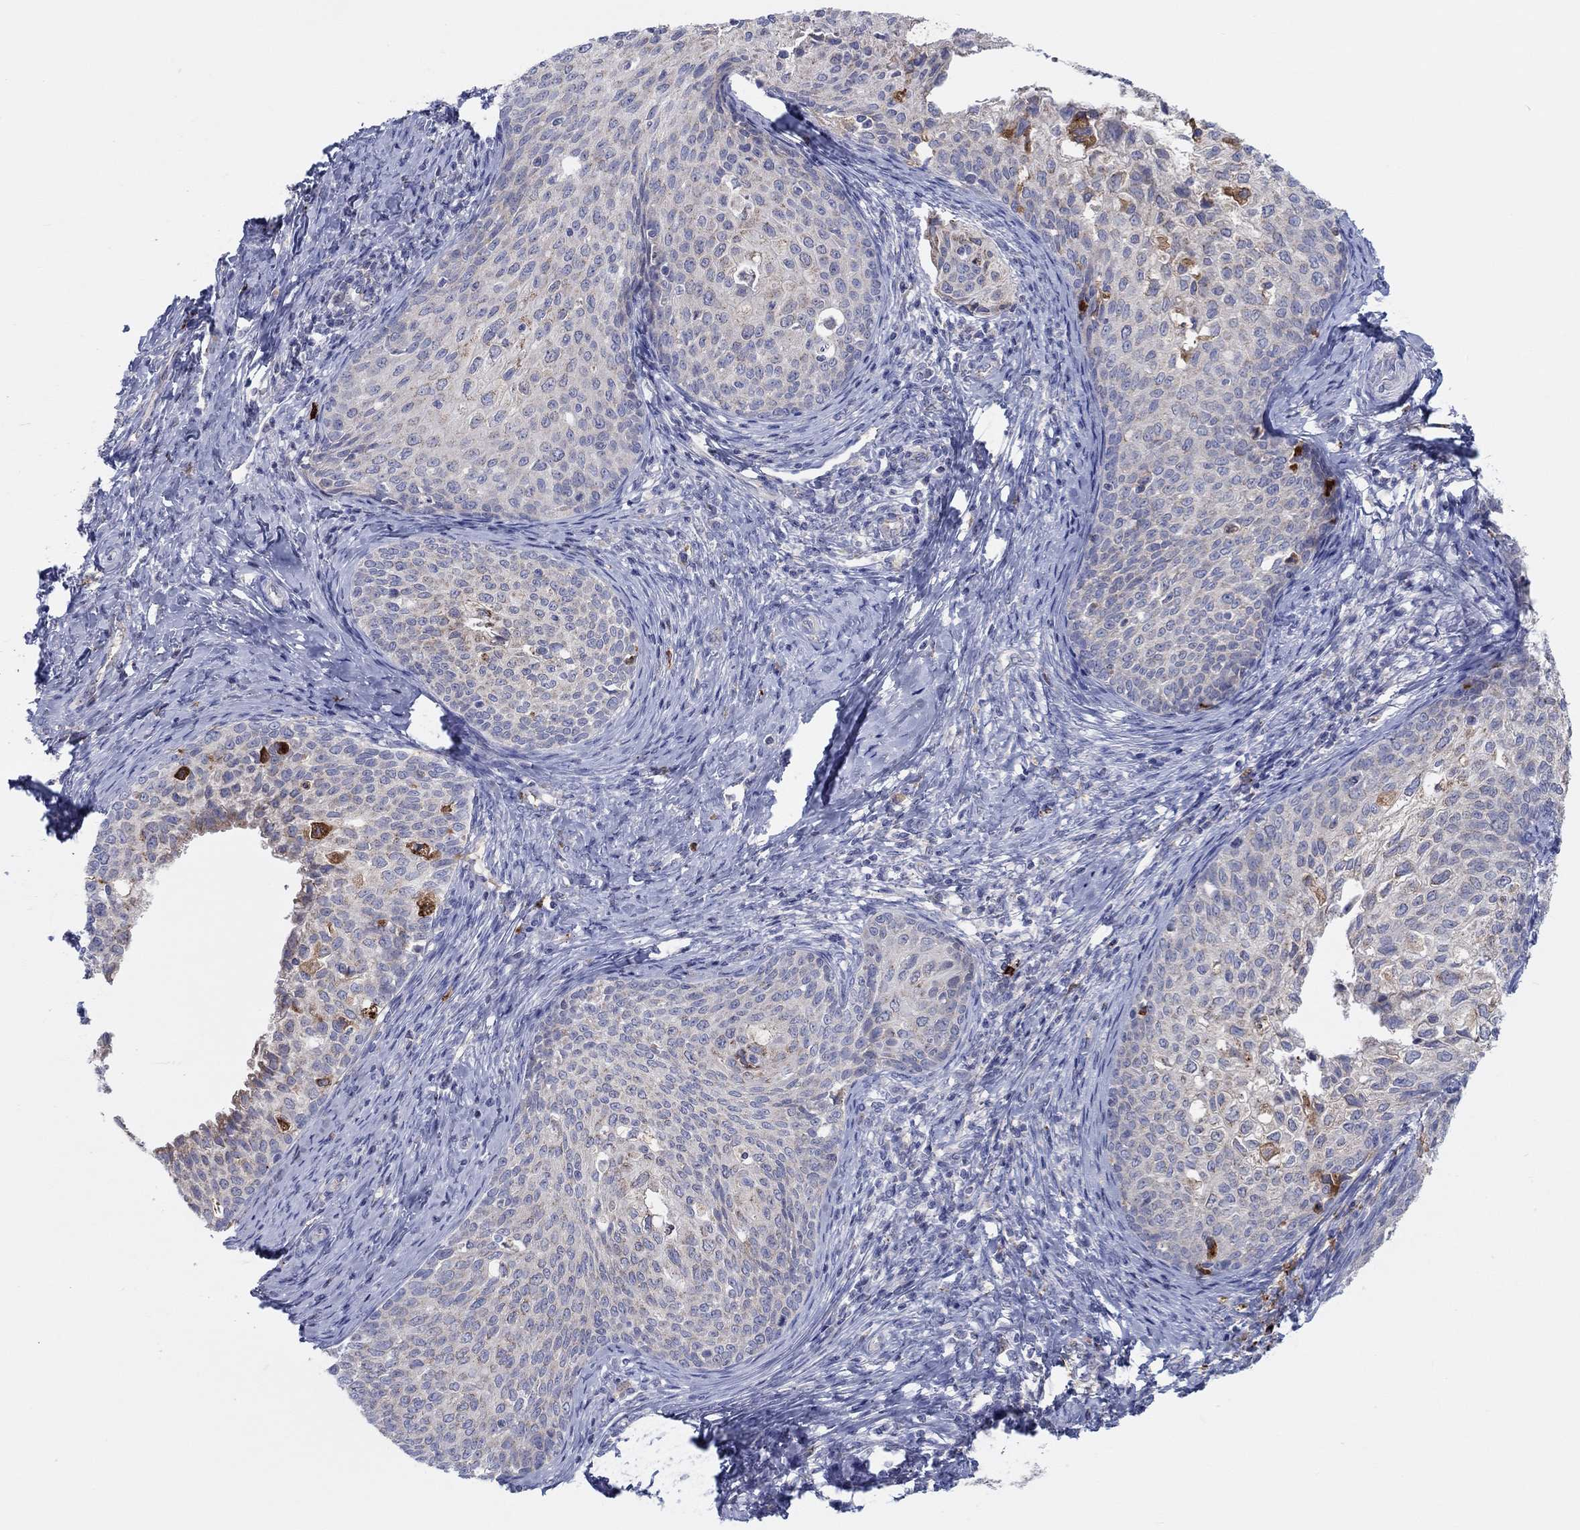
{"staining": {"intensity": "negative", "quantity": "none", "location": "none"}, "tissue": "cervical cancer", "cell_type": "Tumor cells", "image_type": "cancer", "snomed": [{"axis": "morphology", "description": "Squamous cell carcinoma, NOS"}, {"axis": "topography", "description": "Cervix"}], "caption": "Tumor cells show no significant protein expression in cervical cancer (squamous cell carcinoma).", "gene": "BCO2", "patient": {"sex": "female", "age": 51}}